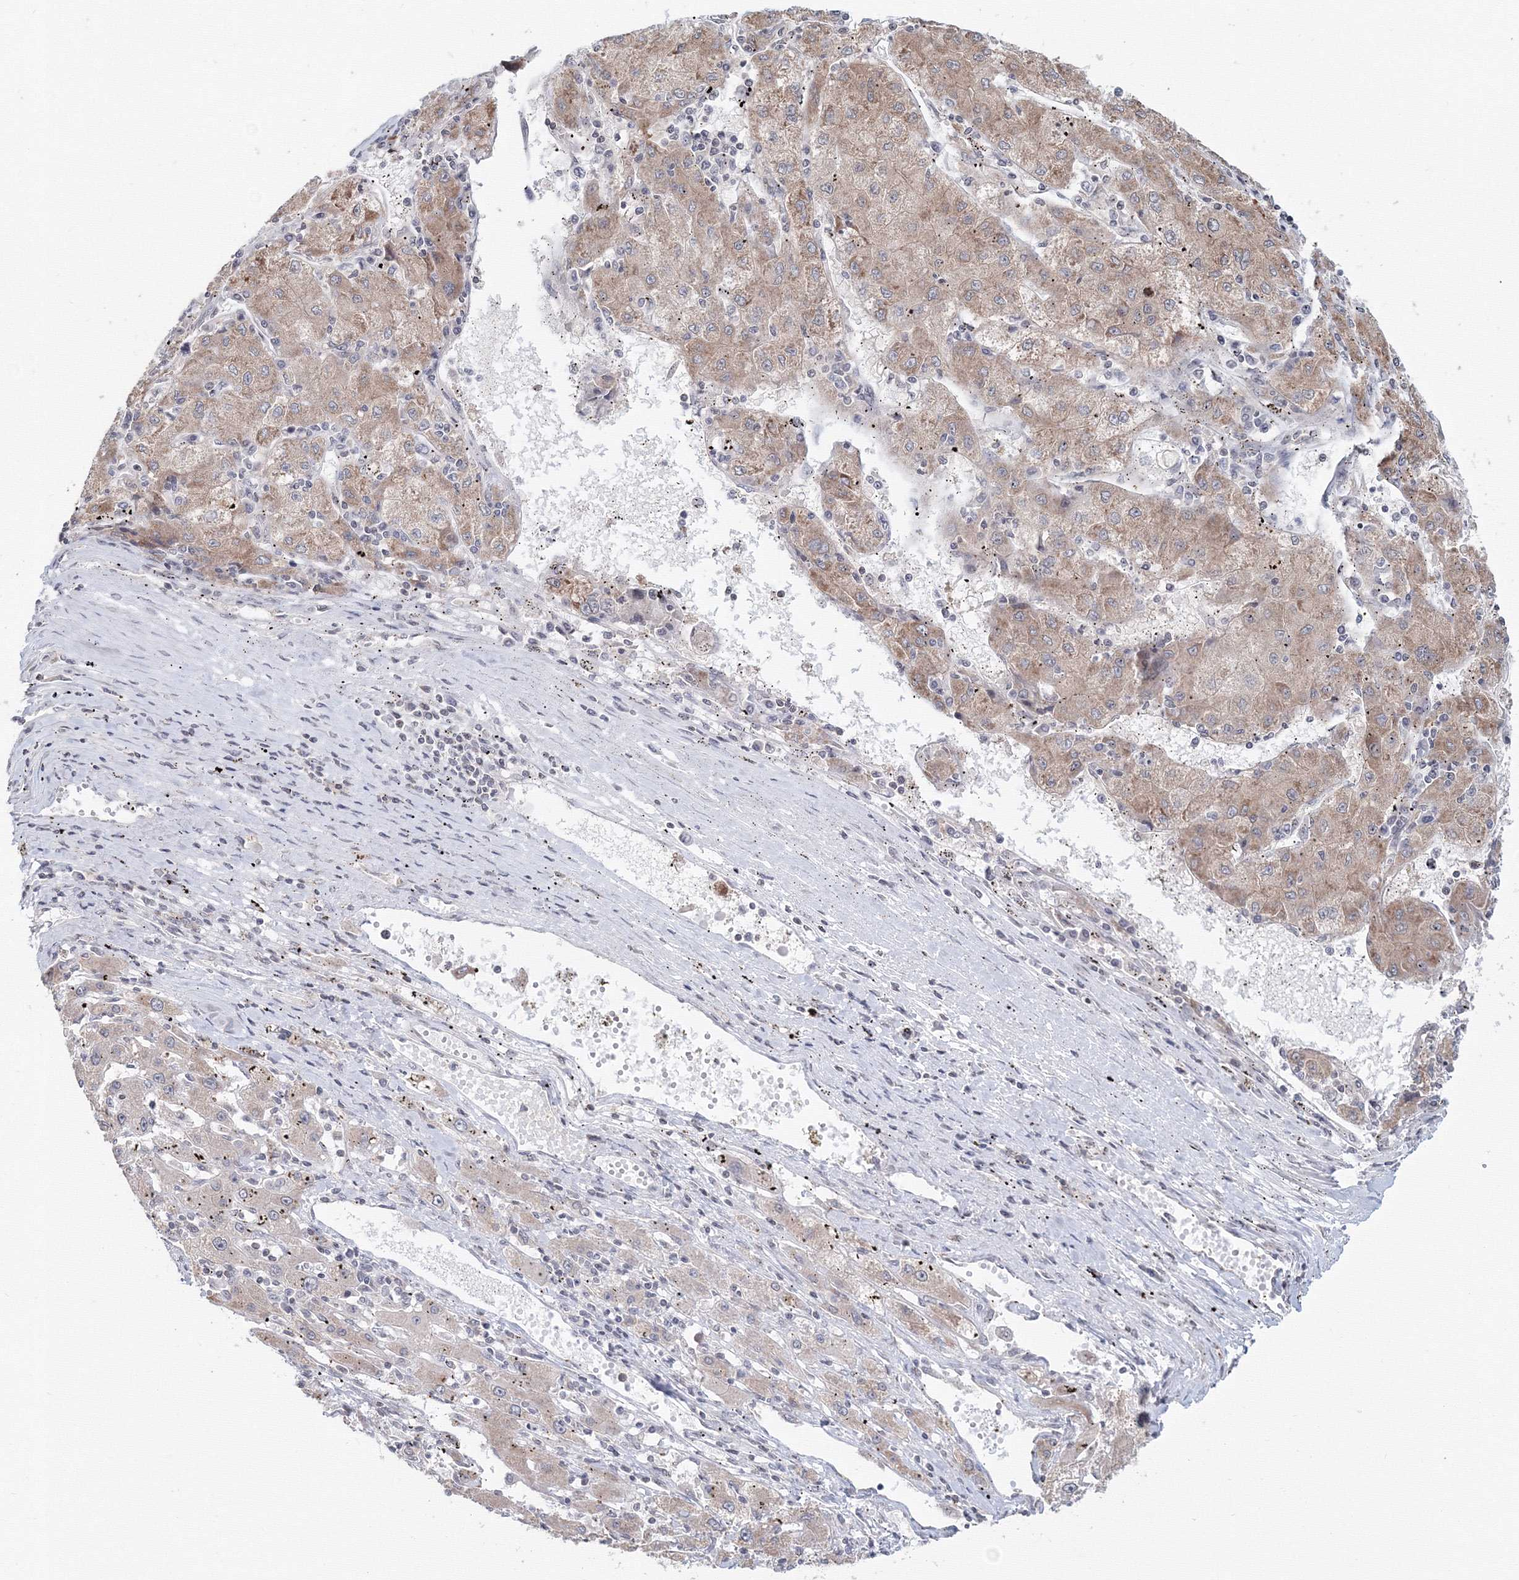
{"staining": {"intensity": "weak", "quantity": ">75%", "location": "cytoplasmic/membranous"}, "tissue": "liver cancer", "cell_type": "Tumor cells", "image_type": "cancer", "snomed": [{"axis": "morphology", "description": "Carcinoma, Hepatocellular, NOS"}, {"axis": "topography", "description": "Liver"}], "caption": "Weak cytoplasmic/membranous positivity is present in about >75% of tumor cells in hepatocellular carcinoma (liver).", "gene": "SLC7A7", "patient": {"sex": "male", "age": 72}}